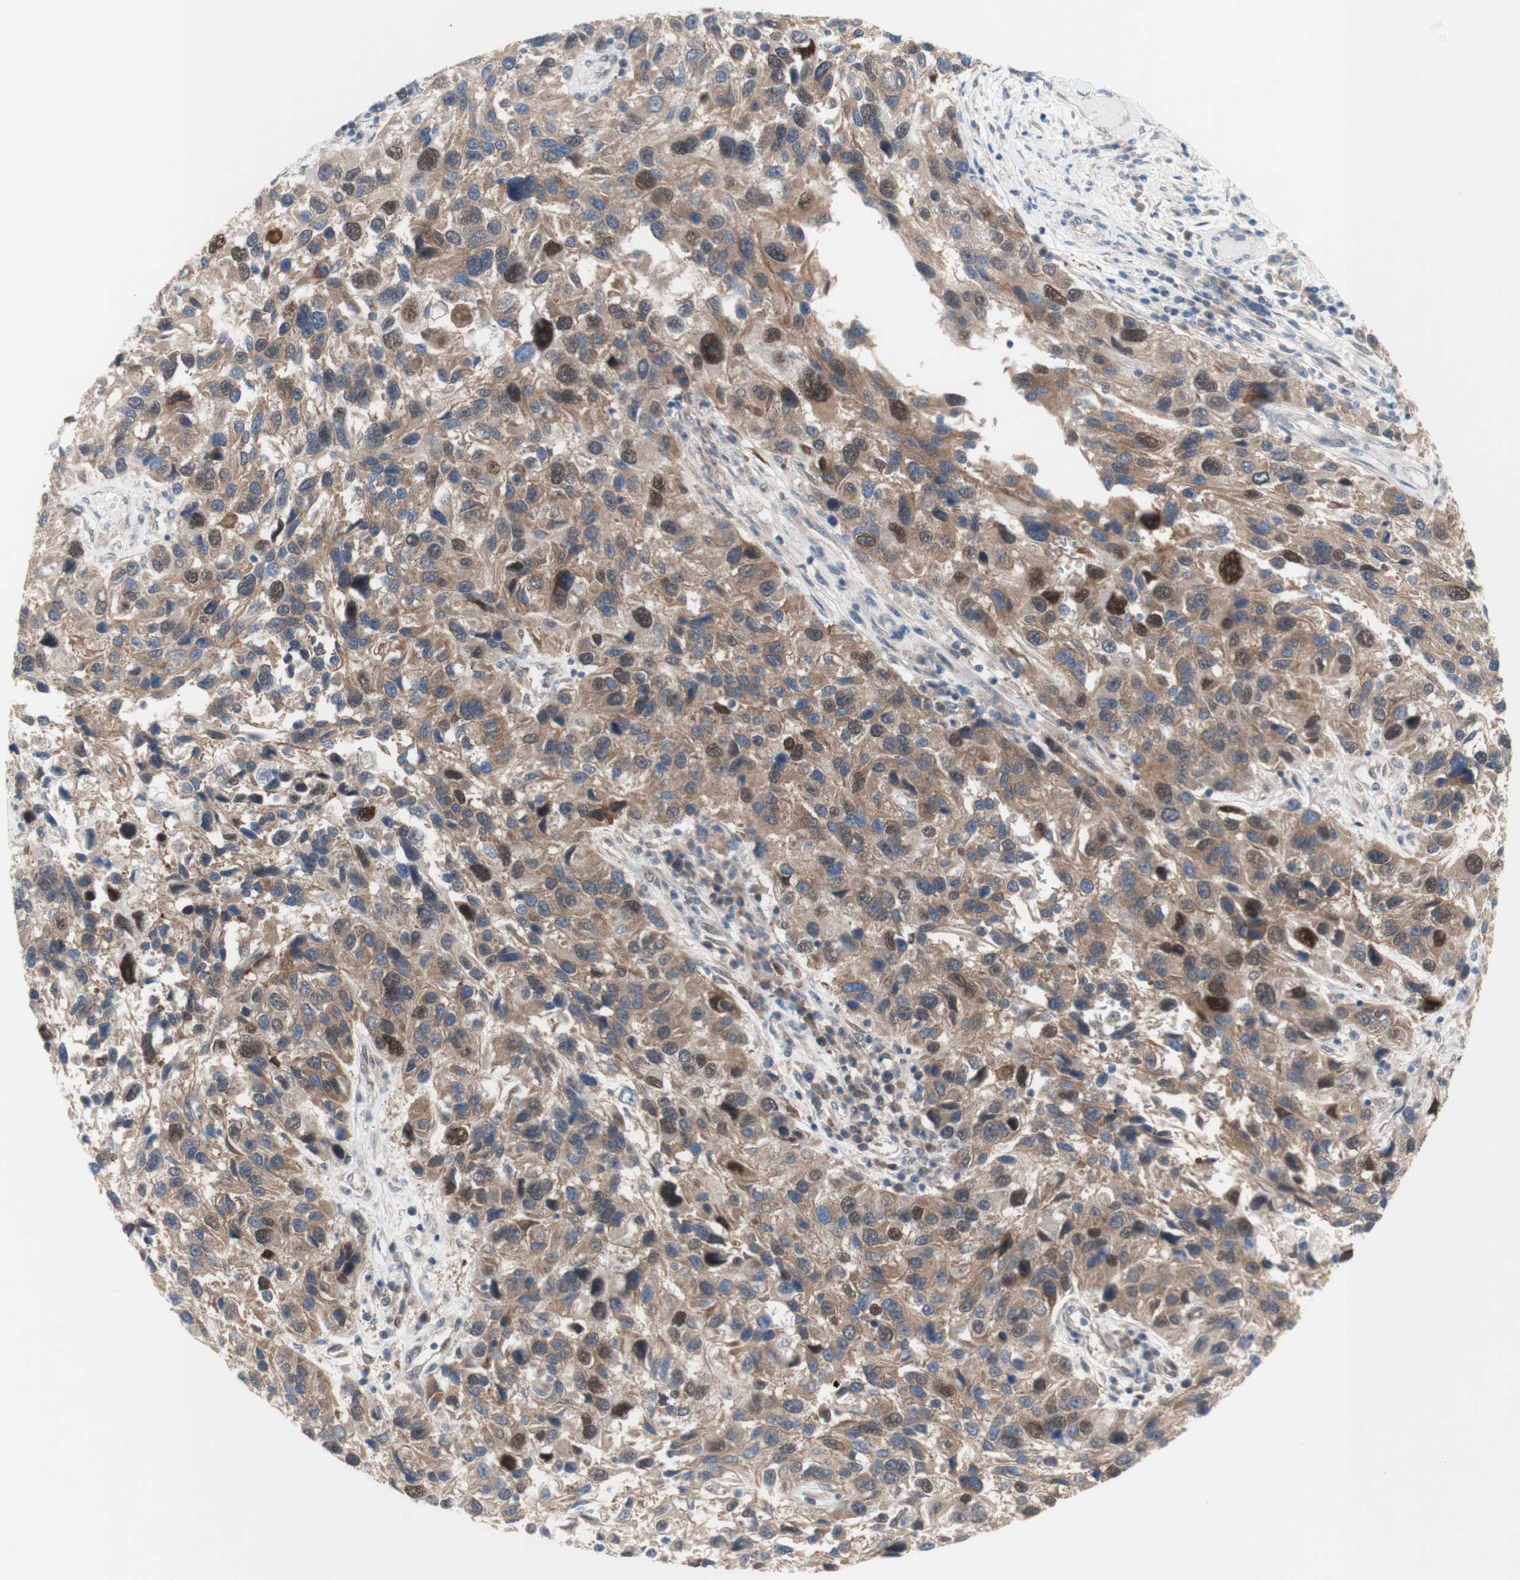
{"staining": {"intensity": "moderate", "quantity": ">75%", "location": "cytoplasmic/membranous,nuclear"}, "tissue": "melanoma", "cell_type": "Tumor cells", "image_type": "cancer", "snomed": [{"axis": "morphology", "description": "Malignant melanoma, NOS"}, {"axis": "topography", "description": "Skin"}], "caption": "Brown immunohistochemical staining in malignant melanoma shows moderate cytoplasmic/membranous and nuclear staining in approximately >75% of tumor cells. (DAB (3,3'-diaminobenzidine) = brown stain, brightfield microscopy at high magnification).", "gene": "PRMT5", "patient": {"sex": "male", "age": 53}}